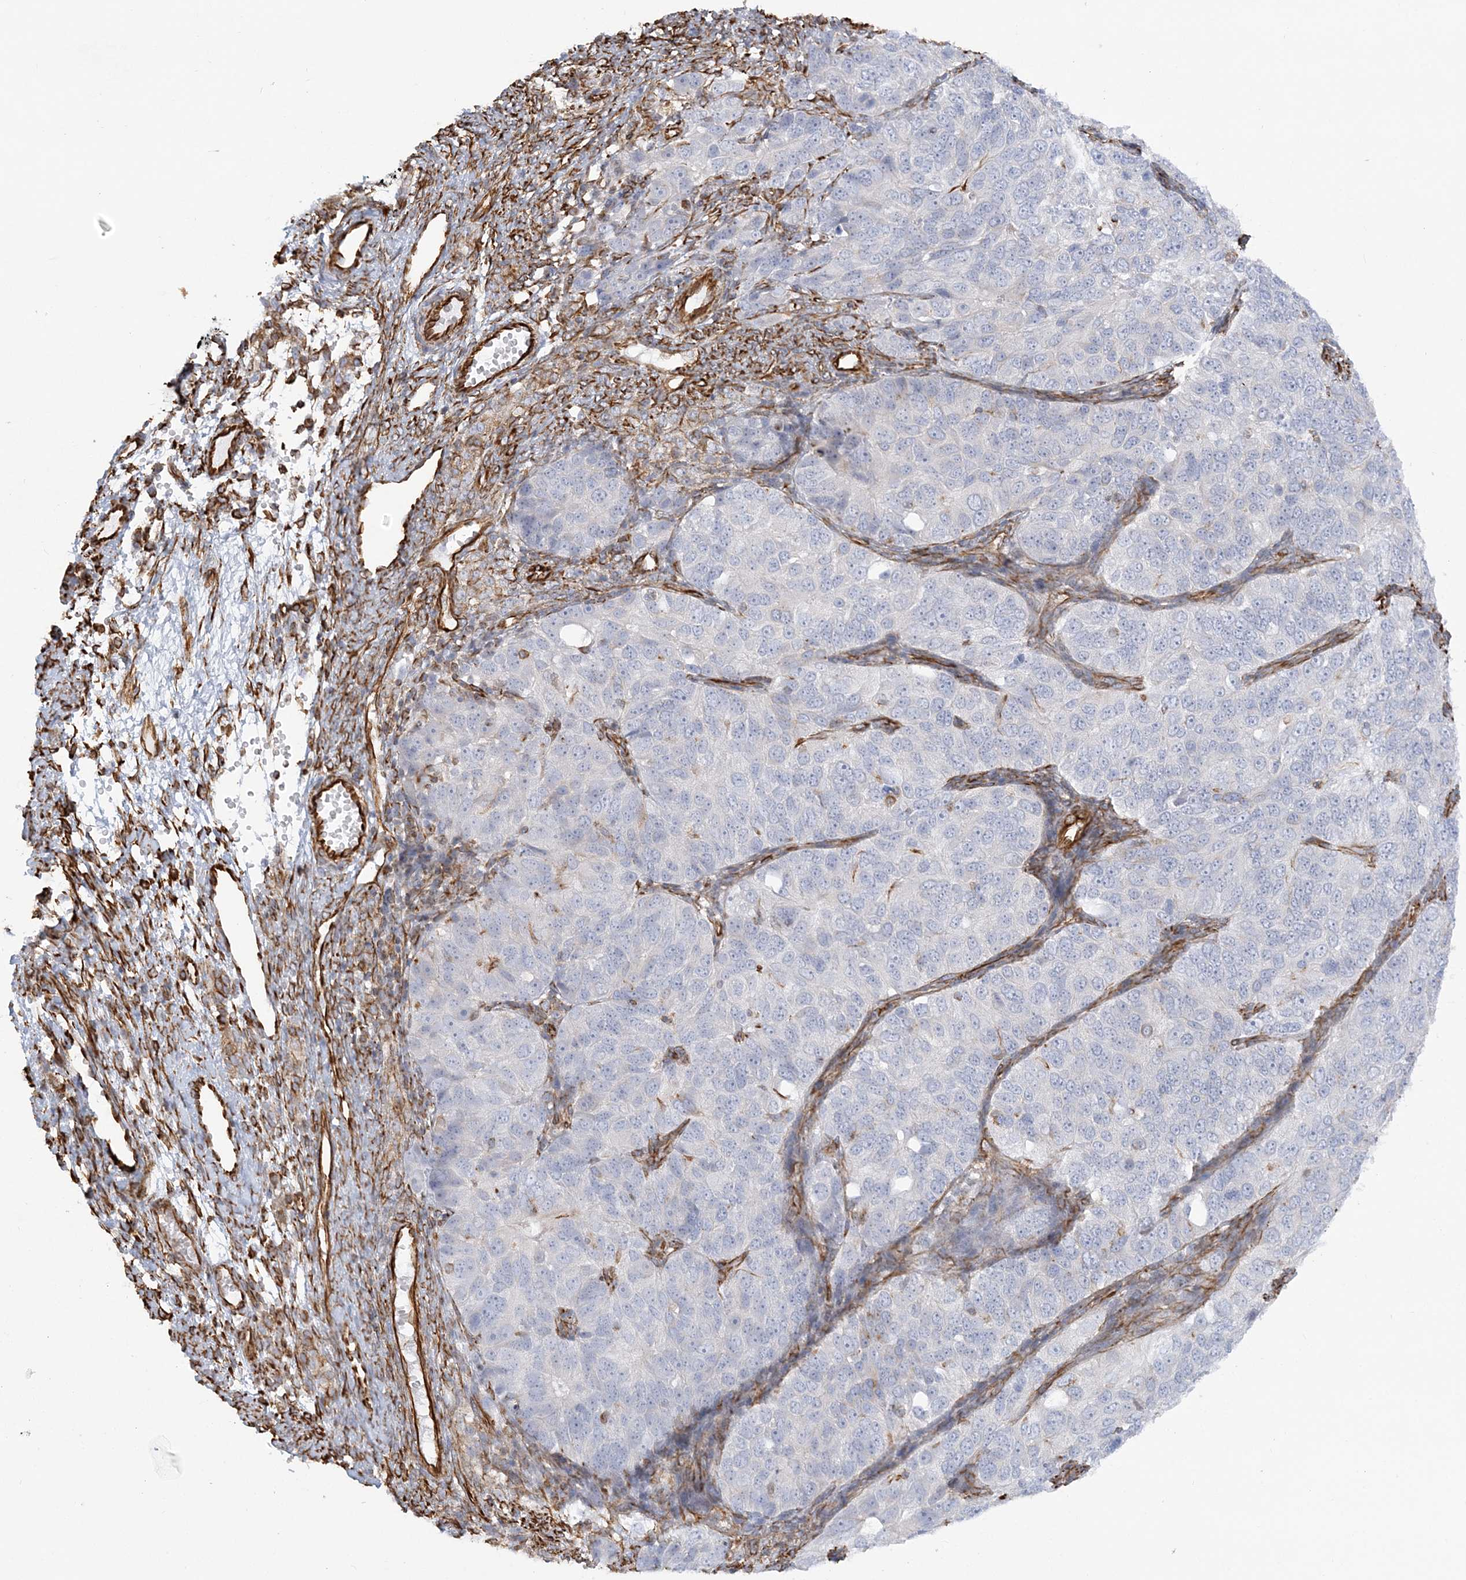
{"staining": {"intensity": "negative", "quantity": "none", "location": "none"}, "tissue": "ovarian cancer", "cell_type": "Tumor cells", "image_type": "cancer", "snomed": [{"axis": "morphology", "description": "Carcinoma, endometroid"}, {"axis": "topography", "description": "Ovary"}], "caption": "Ovarian cancer was stained to show a protein in brown. There is no significant expression in tumor cells.", "gene": "SCLT1", "patient": {"sex": "female", "age": 51}}